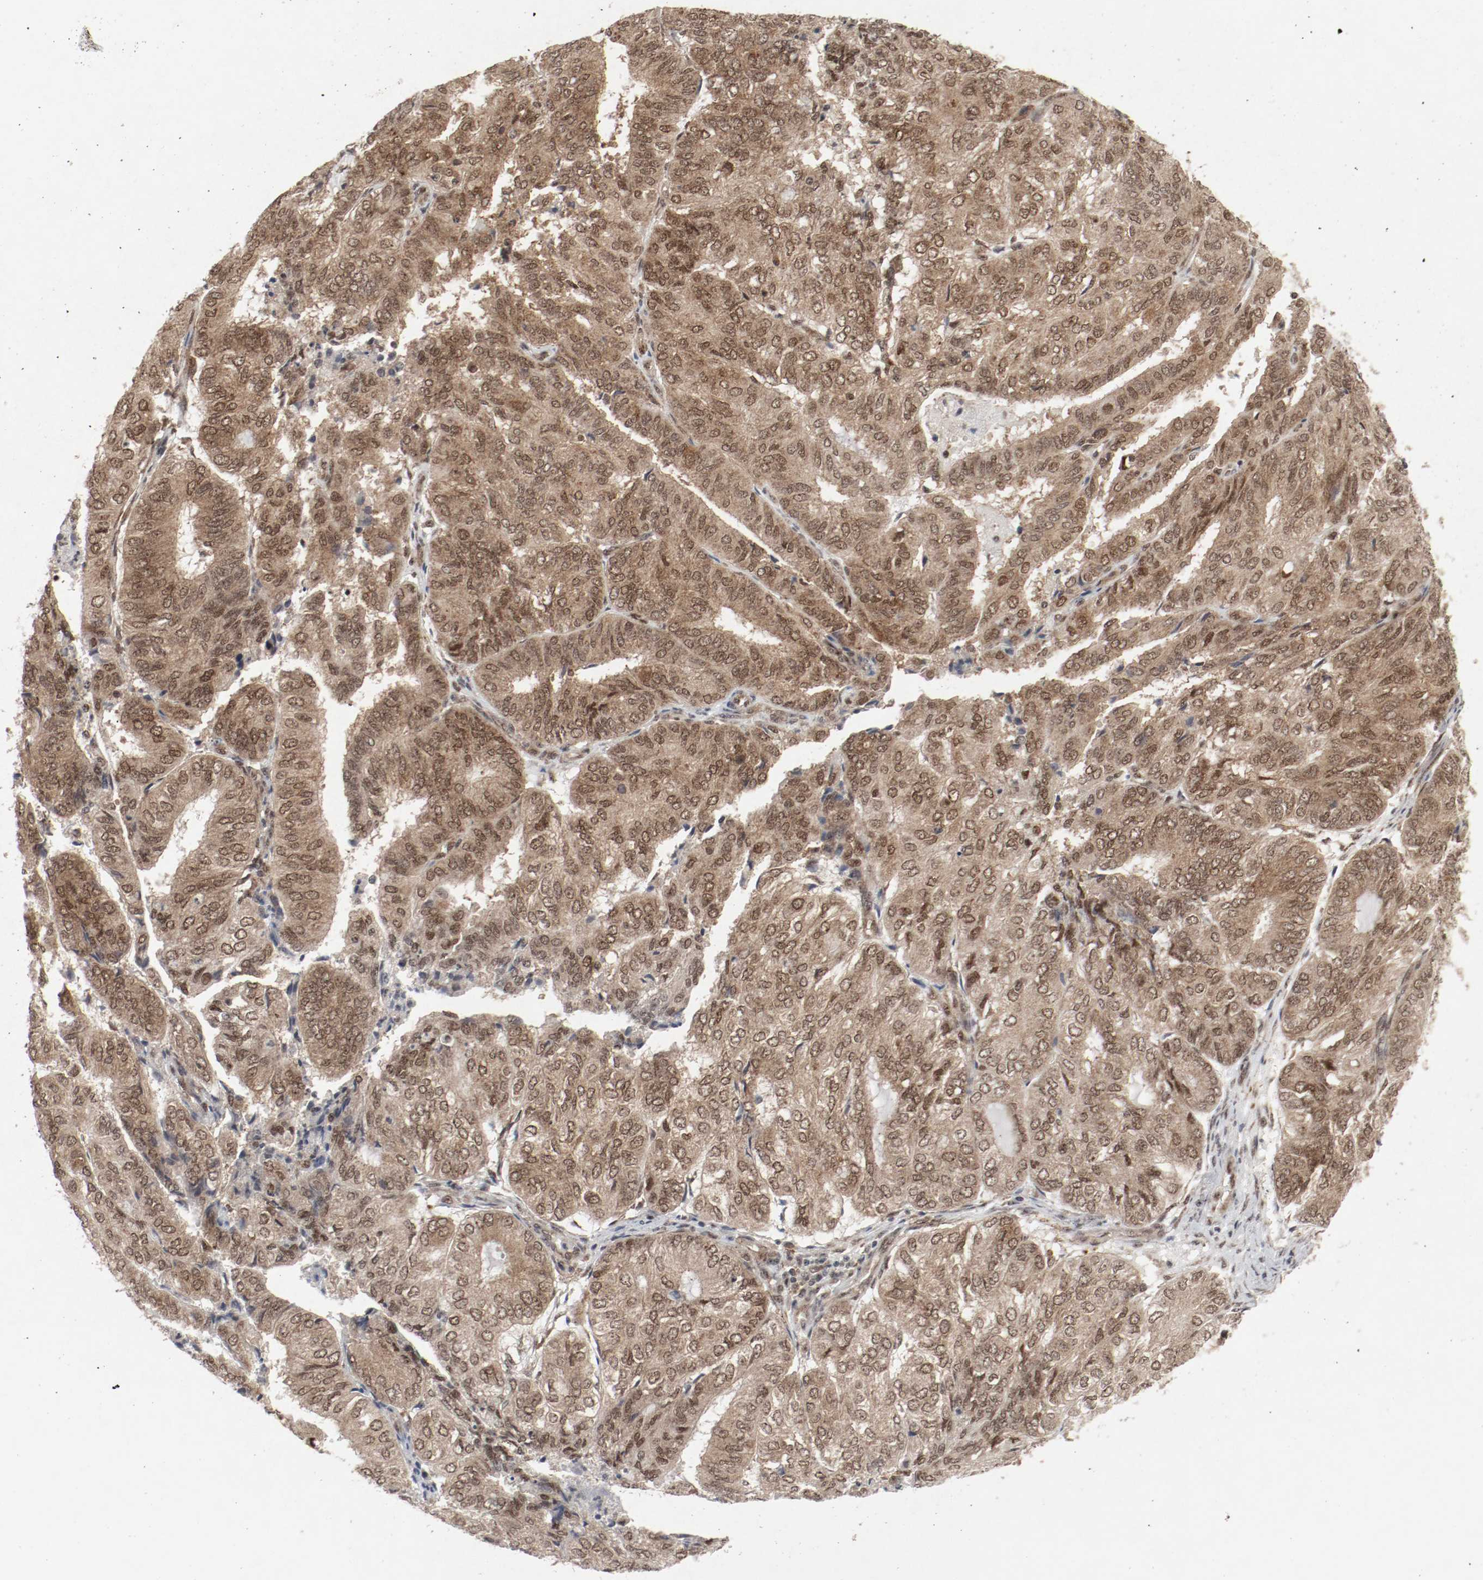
{"staining": {"intensity": "moderate", "quantity": ">75%", "location": "cytoplasmic/membranous,nuclear"}, "tissue": "endometrial cancer", "cell_type": "Tumor cells", "image_type": "cancer", "snomed": [{"axis": "morphology", "description": "Adenocarcinoma, NOS"}, {"axis": "topography", "description": "Uterus"}], "caption": "Protein staining reveals moderate cytoplasmic/membranous and nuclear positivity in about >75% of tumor cells in endometrial adenocarcinoma. Ihc stains the protein of interest in brown and the nuclei are stained blue.", "gene": "CSNK2B", "patient": {"sex": "female", "age": 60}}